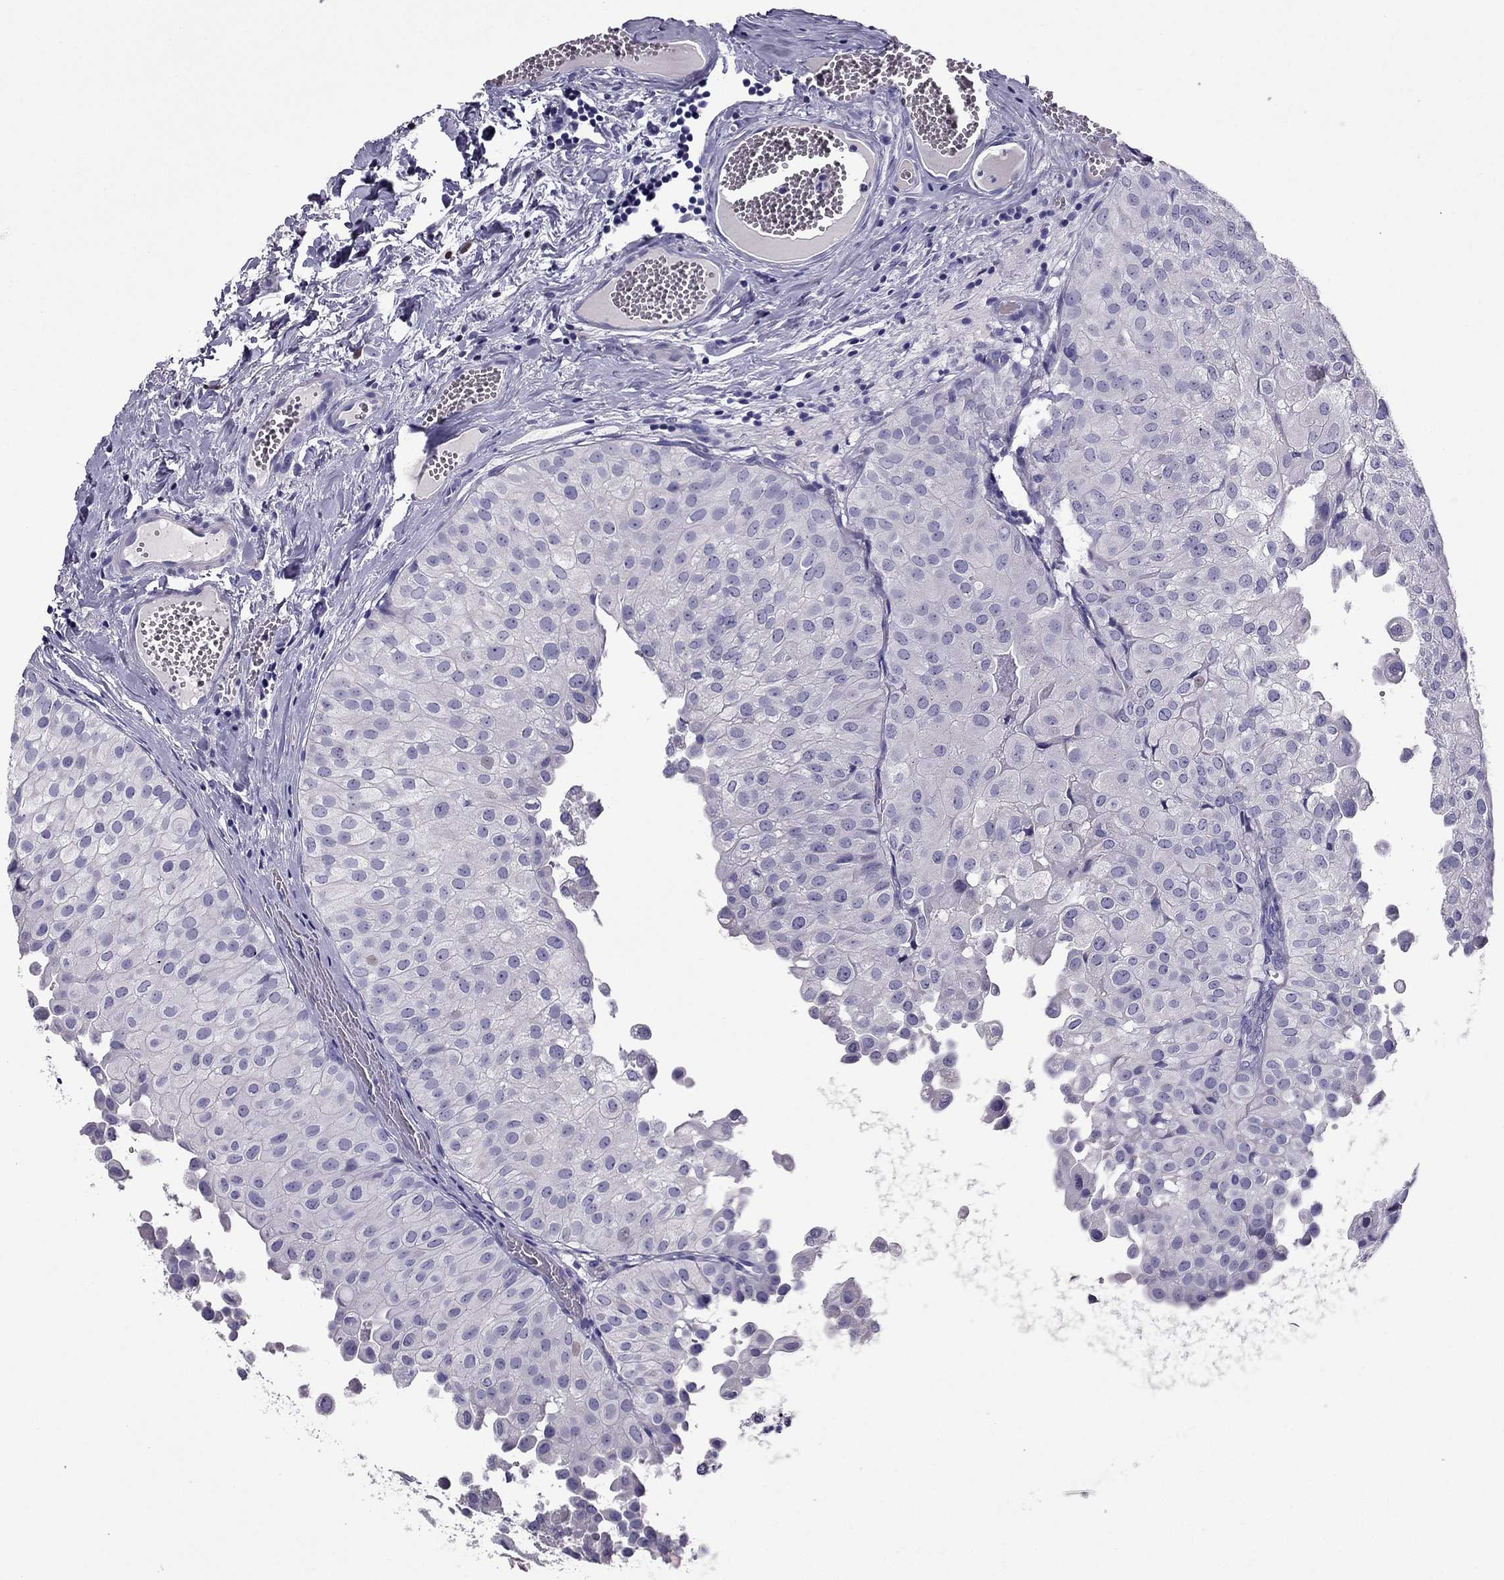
{"staining": {"intensity": "negative", "quantity": "none", "location": "none"}, "tissue": "urothelial cancer", "cell_type": "Tumor cells", "image_type": "cancer", "snomed": [{"axis": "morphology", "description": "Urothelial carcinoma, Low grade"}, {"axis": "topography", "description": "Urinary bladder"}], "caption": "This micrograph is of urothelial cancer stained with immunohistochemistry to label a protein in brown with the nuclei are counter-stained blue. There is no expression in tumor cells.", "gene": "MYBPH", "patient": {"sex": "female", "age": 78}}